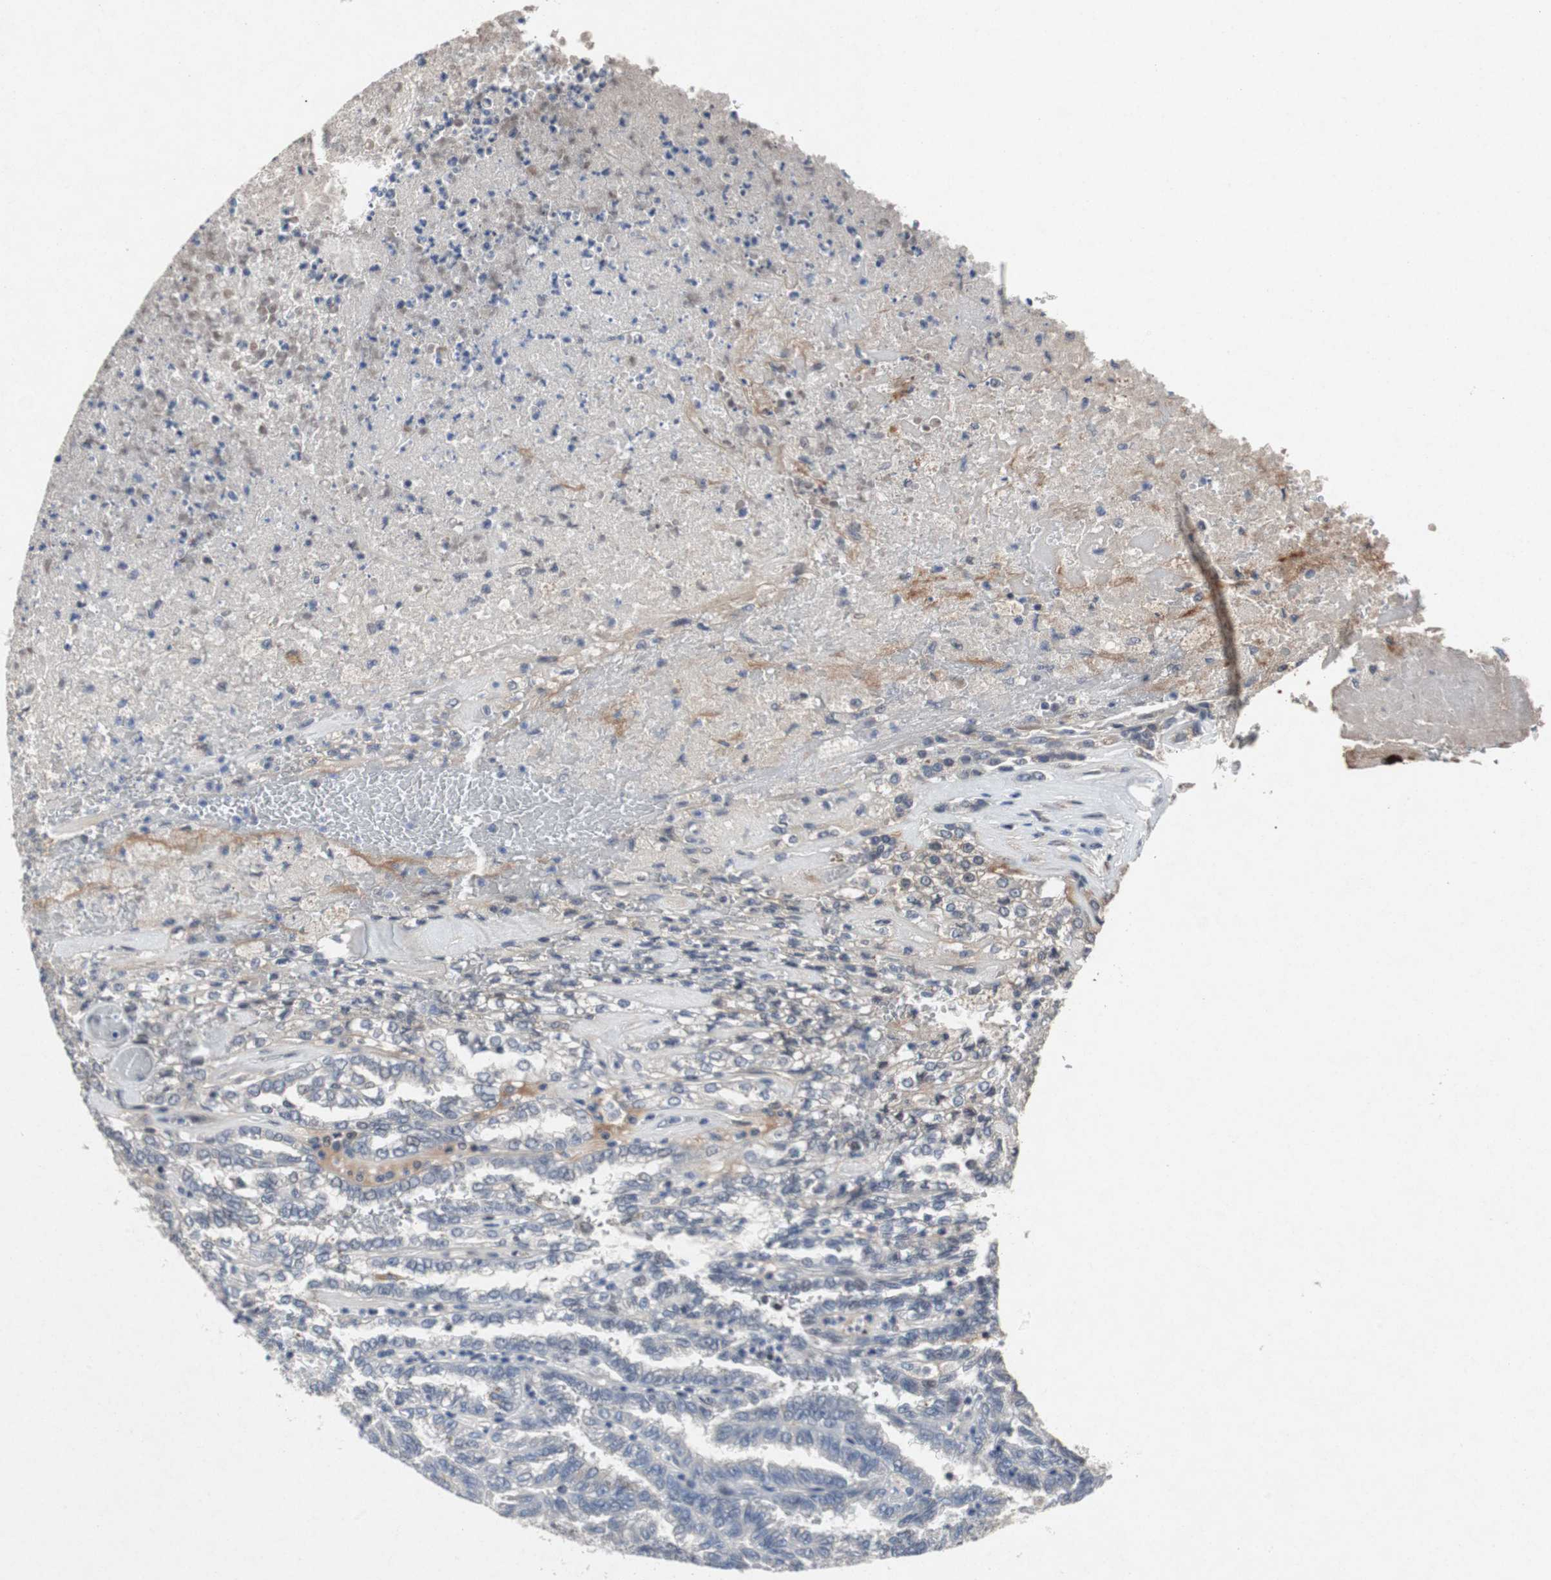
{"staining": {"intensity": "negative", "quantity": "none", "location": "none"}, "tissue": "renal cancer", "cell_type": "Tumor cells", "image_type": "cancer", "snomed": [{"axis": "morphology", "description": "Inflammation, NOS"}, {"axis": "morphology", "description": "Adenocarcinoma, NOS"}, {"axis": "topography", "description": "Kidney"}], "caption": "Tumor cells are negative for protein expression in human renal adenocarcinoma.", "gene": "TP63", "patient": {"sex": "male", "age": 68}}